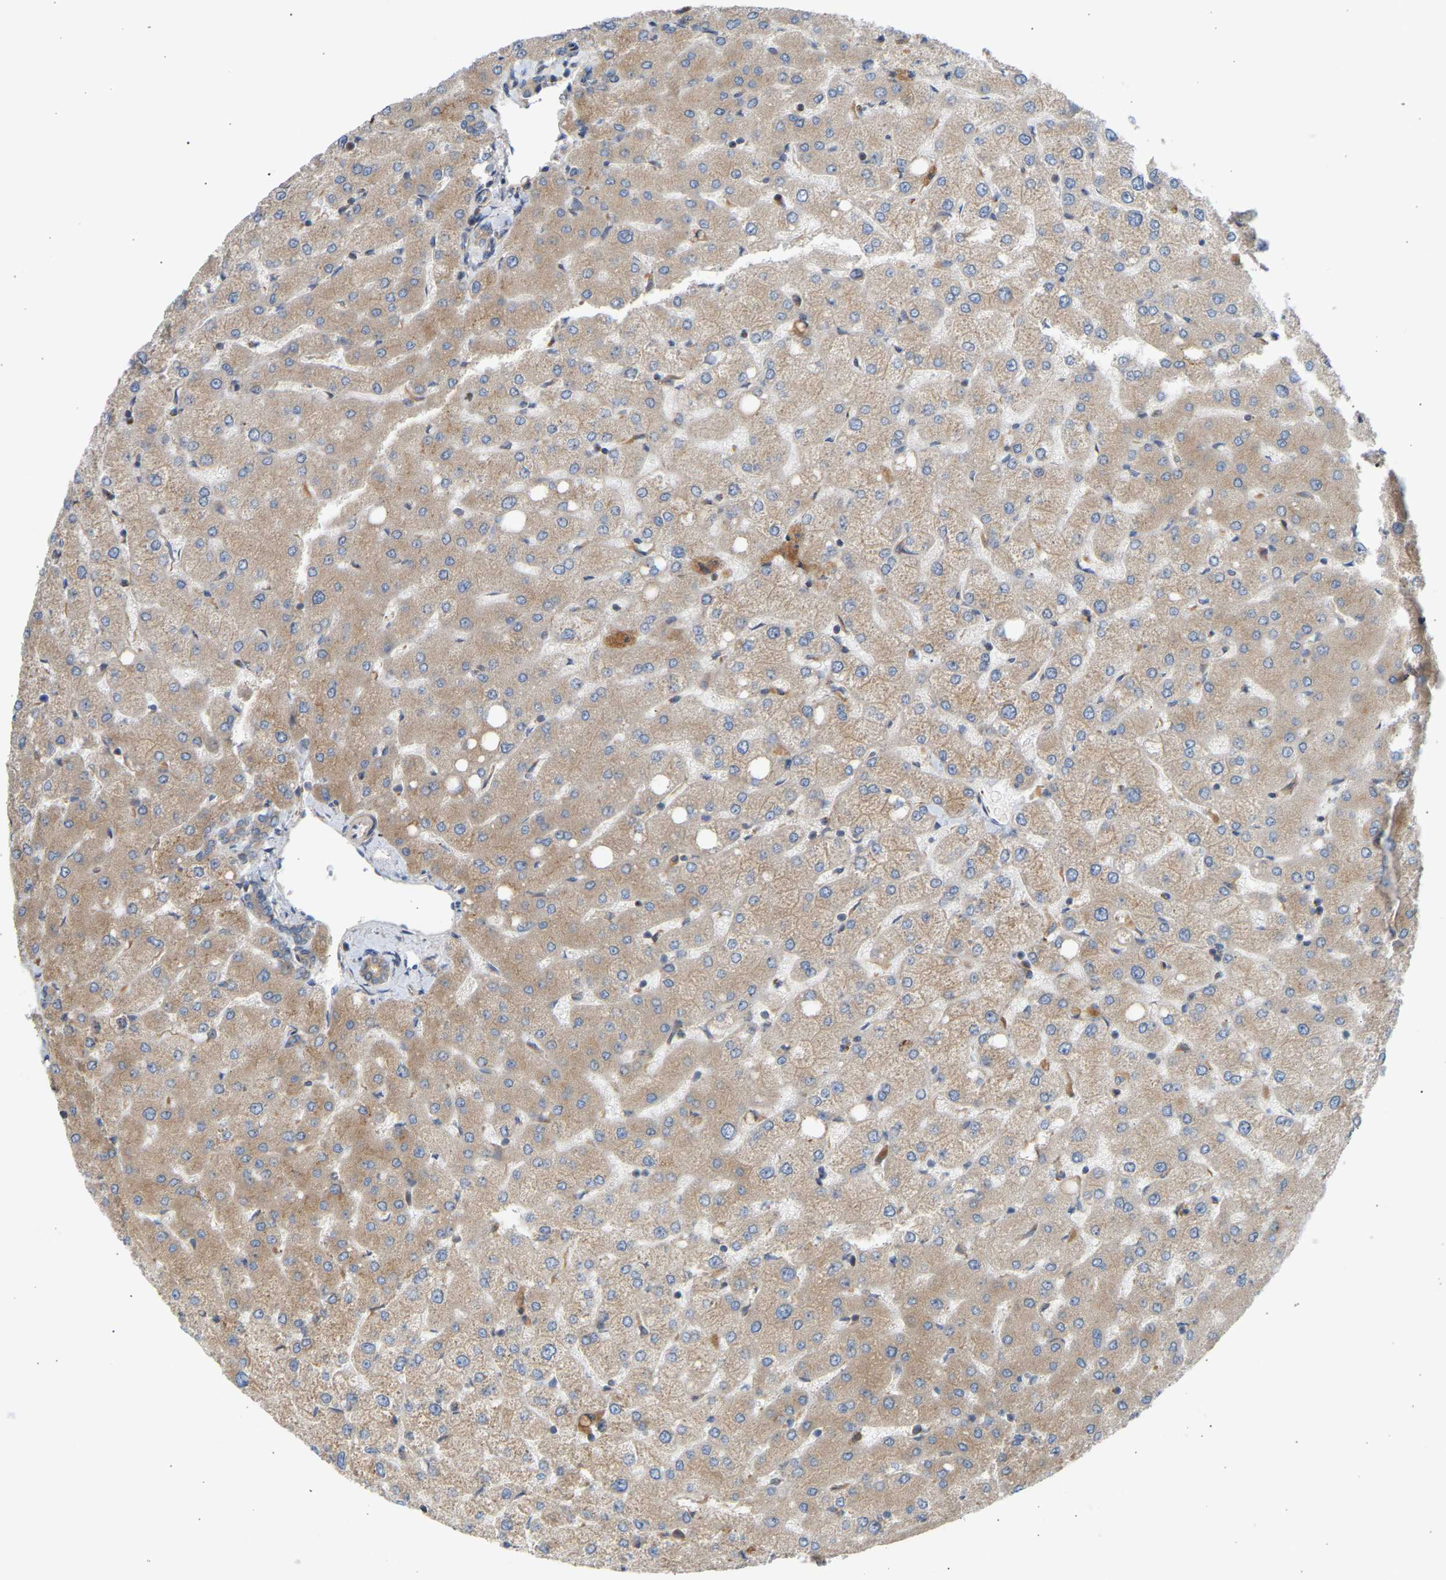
{"staining": {"intensity": "moderate", "quantity": ">75%", "location": "cytoplasmic/membranous"}, "tissue": "liver", "cell_type": "Cholangiocytes", "image_type": "normal", "snomed": [{"axis": "morphology", "description": "Normal tissue, NOS"}, {"axis": "topography", "description": "Liver"}], "caption": "A medium amount of moderate cytoplasmic/membranous expression is seen in approximately >75% of cholangiocytes in benign liver.", "gene": "GCN1", "patient": {"sex": "female", "age": 54}}